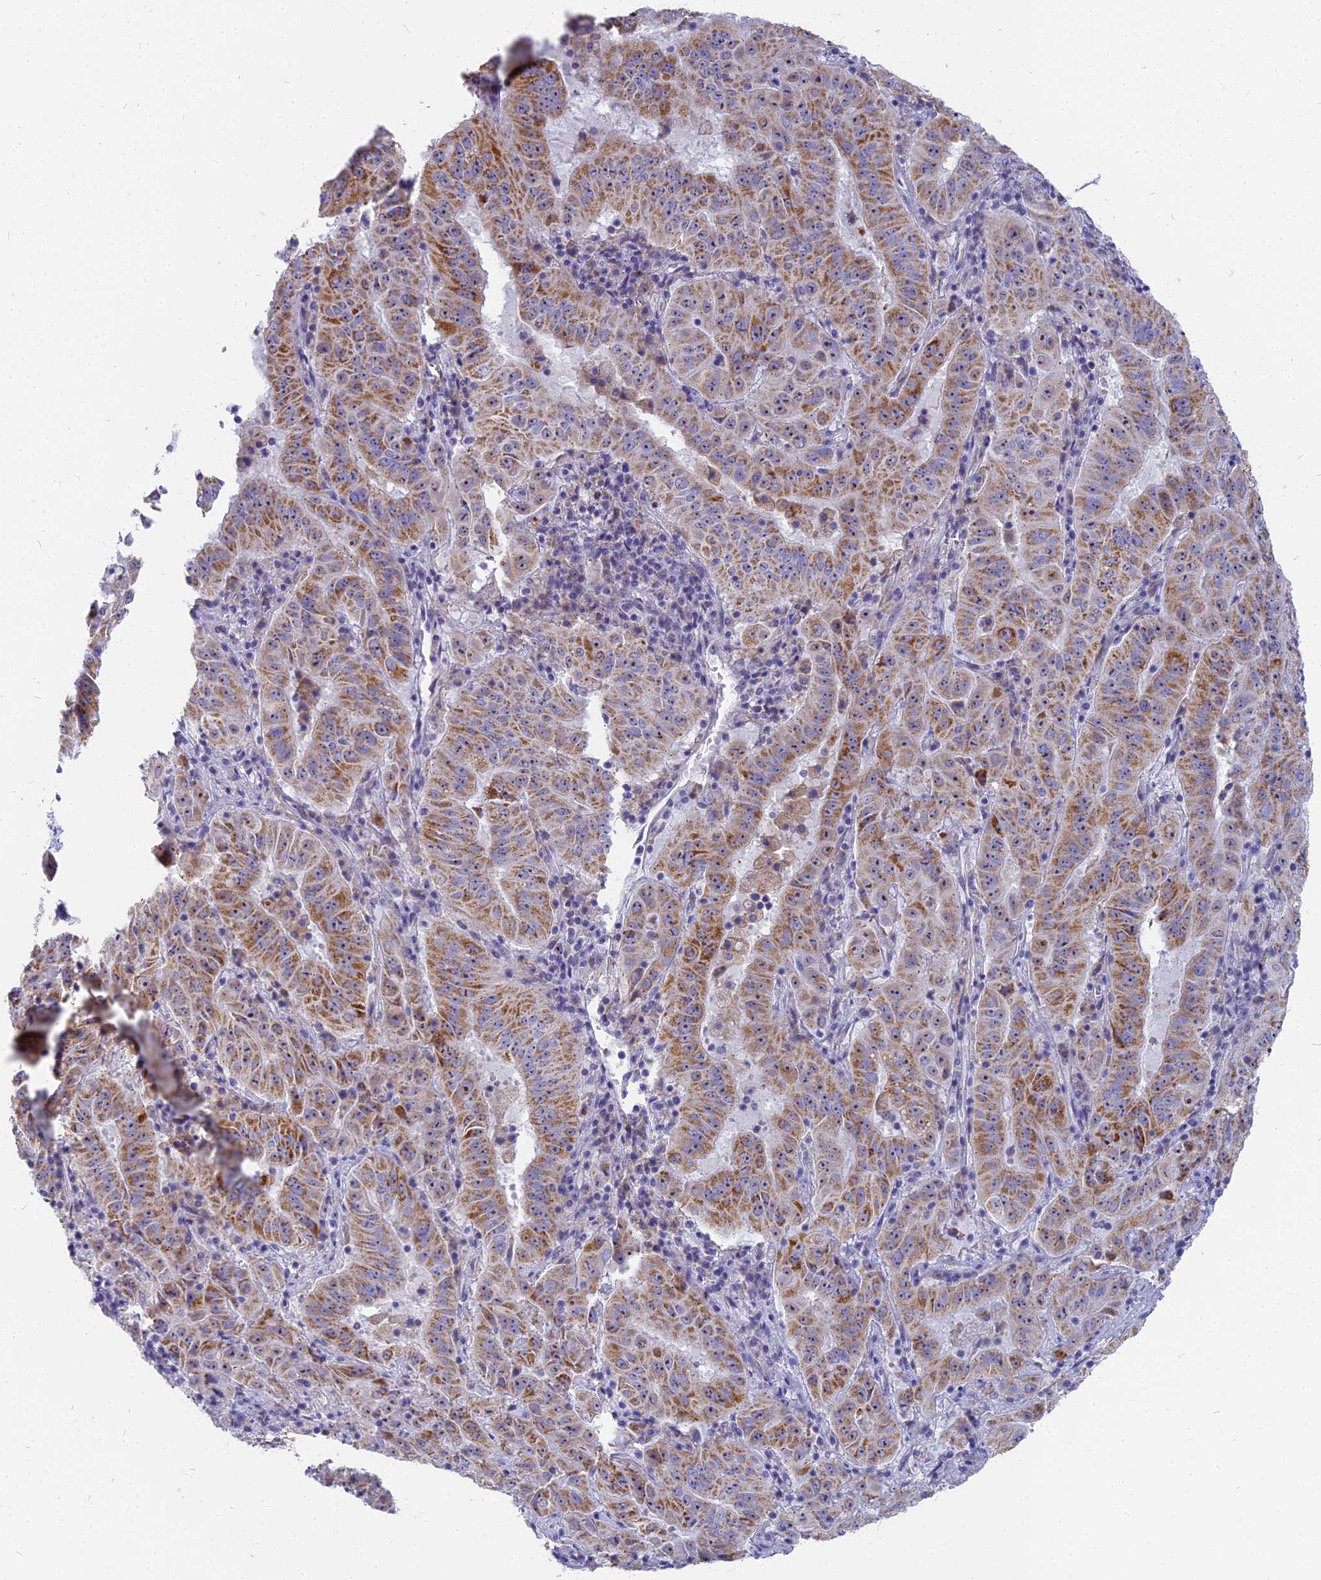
{"staining": {"intensity": "moderate", "quantity": ">75%", "location": "cytoplasmic/membranous"}, "tissue": "pancreatic cancer", "cell_type": "Tumor cells", "image_type": "cancer", "snomed": [{"axis": "morphology", "description": "Adenocarcinoma, NOS"}, {"axis": "topography", "description": "Pancreas"}], "caption": "Pancreatic adenocarcinoma stained with immunohistochemistry (IHC) reveals moderate cytoplasmic/membranous expression in approximately >75% of tumor cells.", "gene": "DTWD1", "patient": {"sex": "male", "age": 63}}